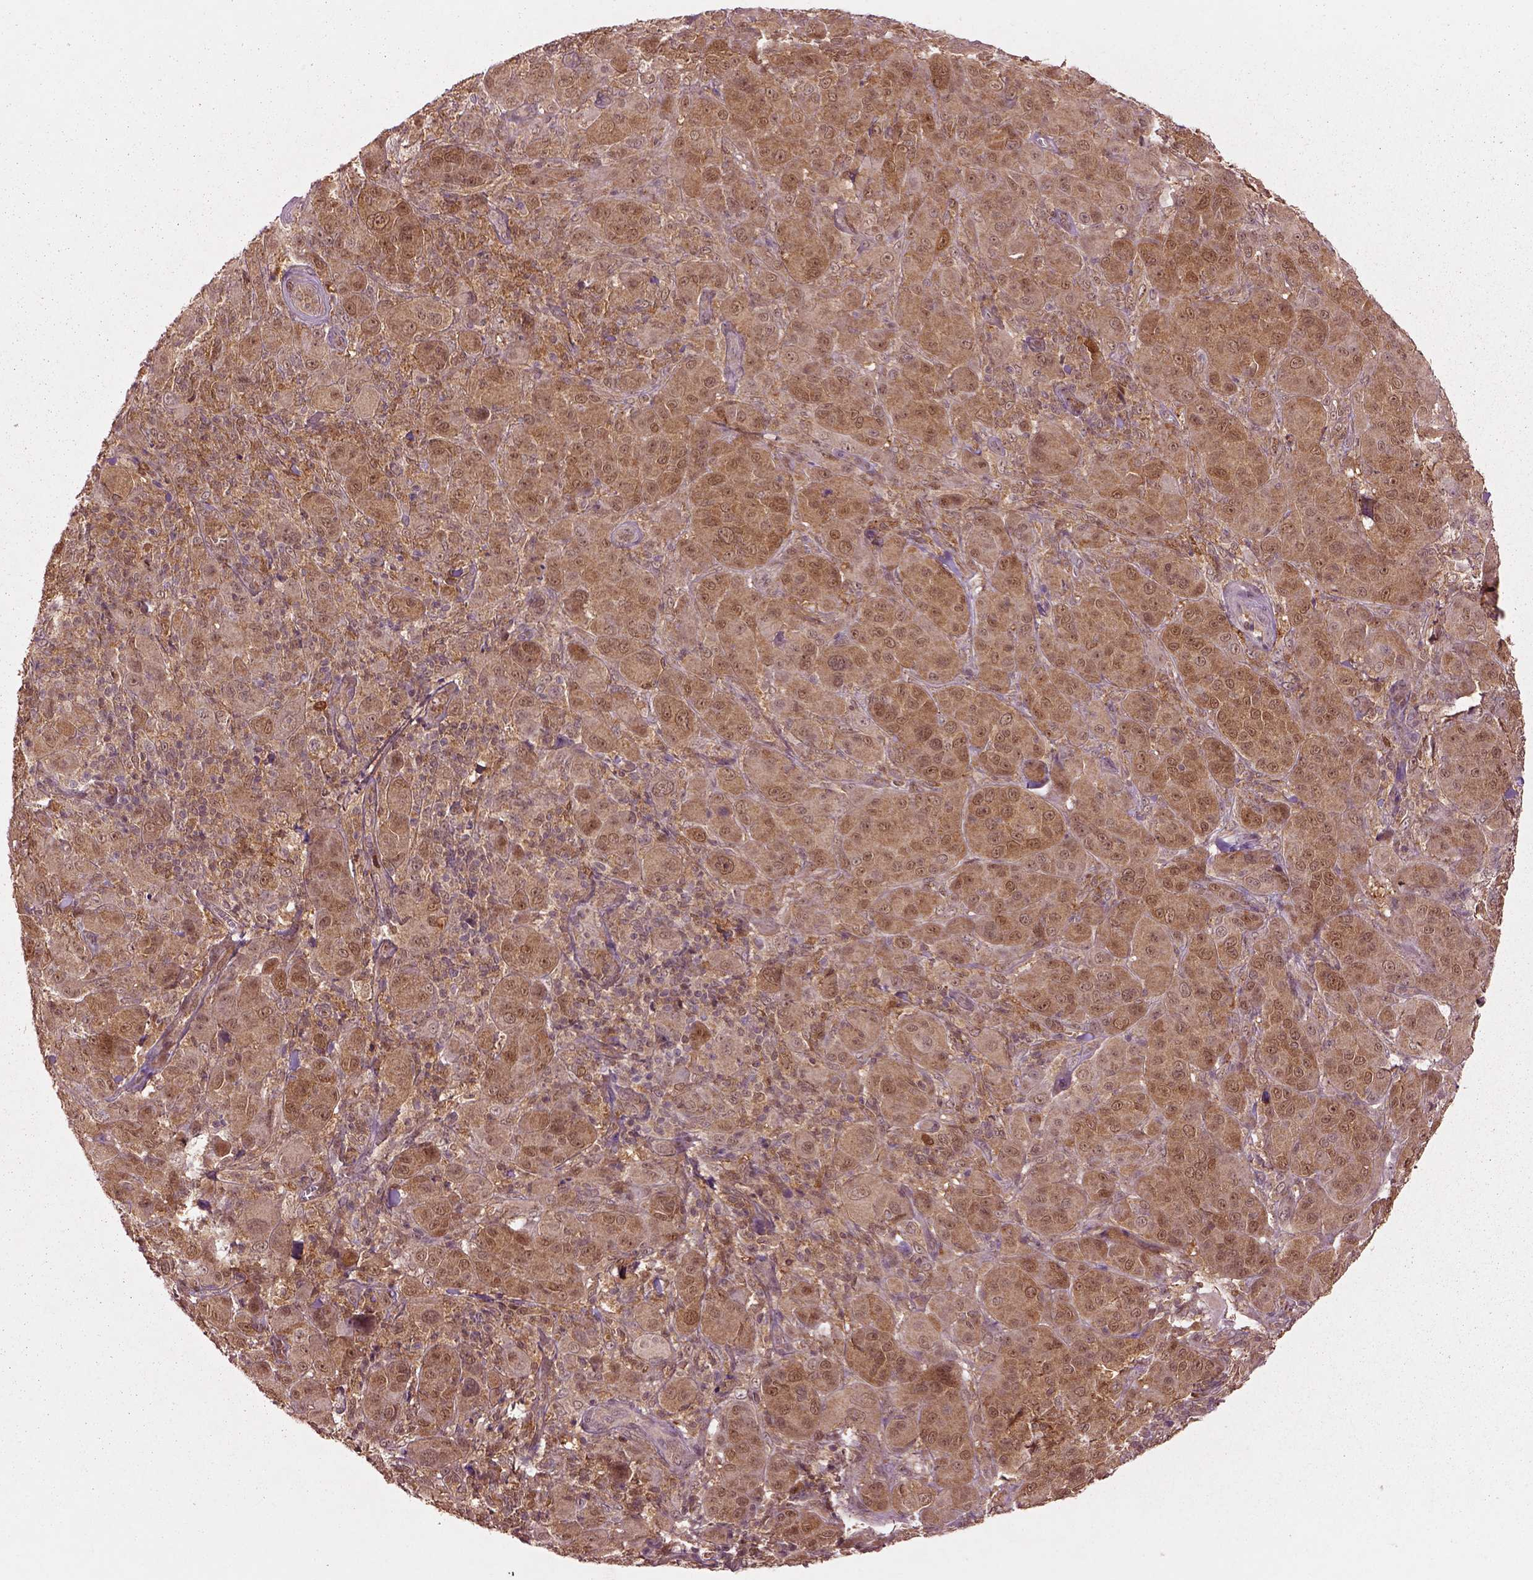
{"staining": {"intensity": "moderate", "quantity": ">75%", "location": "cytoplasmic/membranous"}, "tissue": "melanoma", "cell_type": "Tumor cells", "image_type": "cancer", "snomed": [{"axis": "morphology", "description": "Malignant melanoma, NOS"}, {"axis": "topography", "description": "Skin"}], "caption": "About >75% of tumor cells in malignant melanoma exhibit moderate cytoplasmic/membranous protein positivity as visualized by brown immunohistochemical staining.", "gene": "MDP1", "patient": {"sex": "female", "age": 87}}